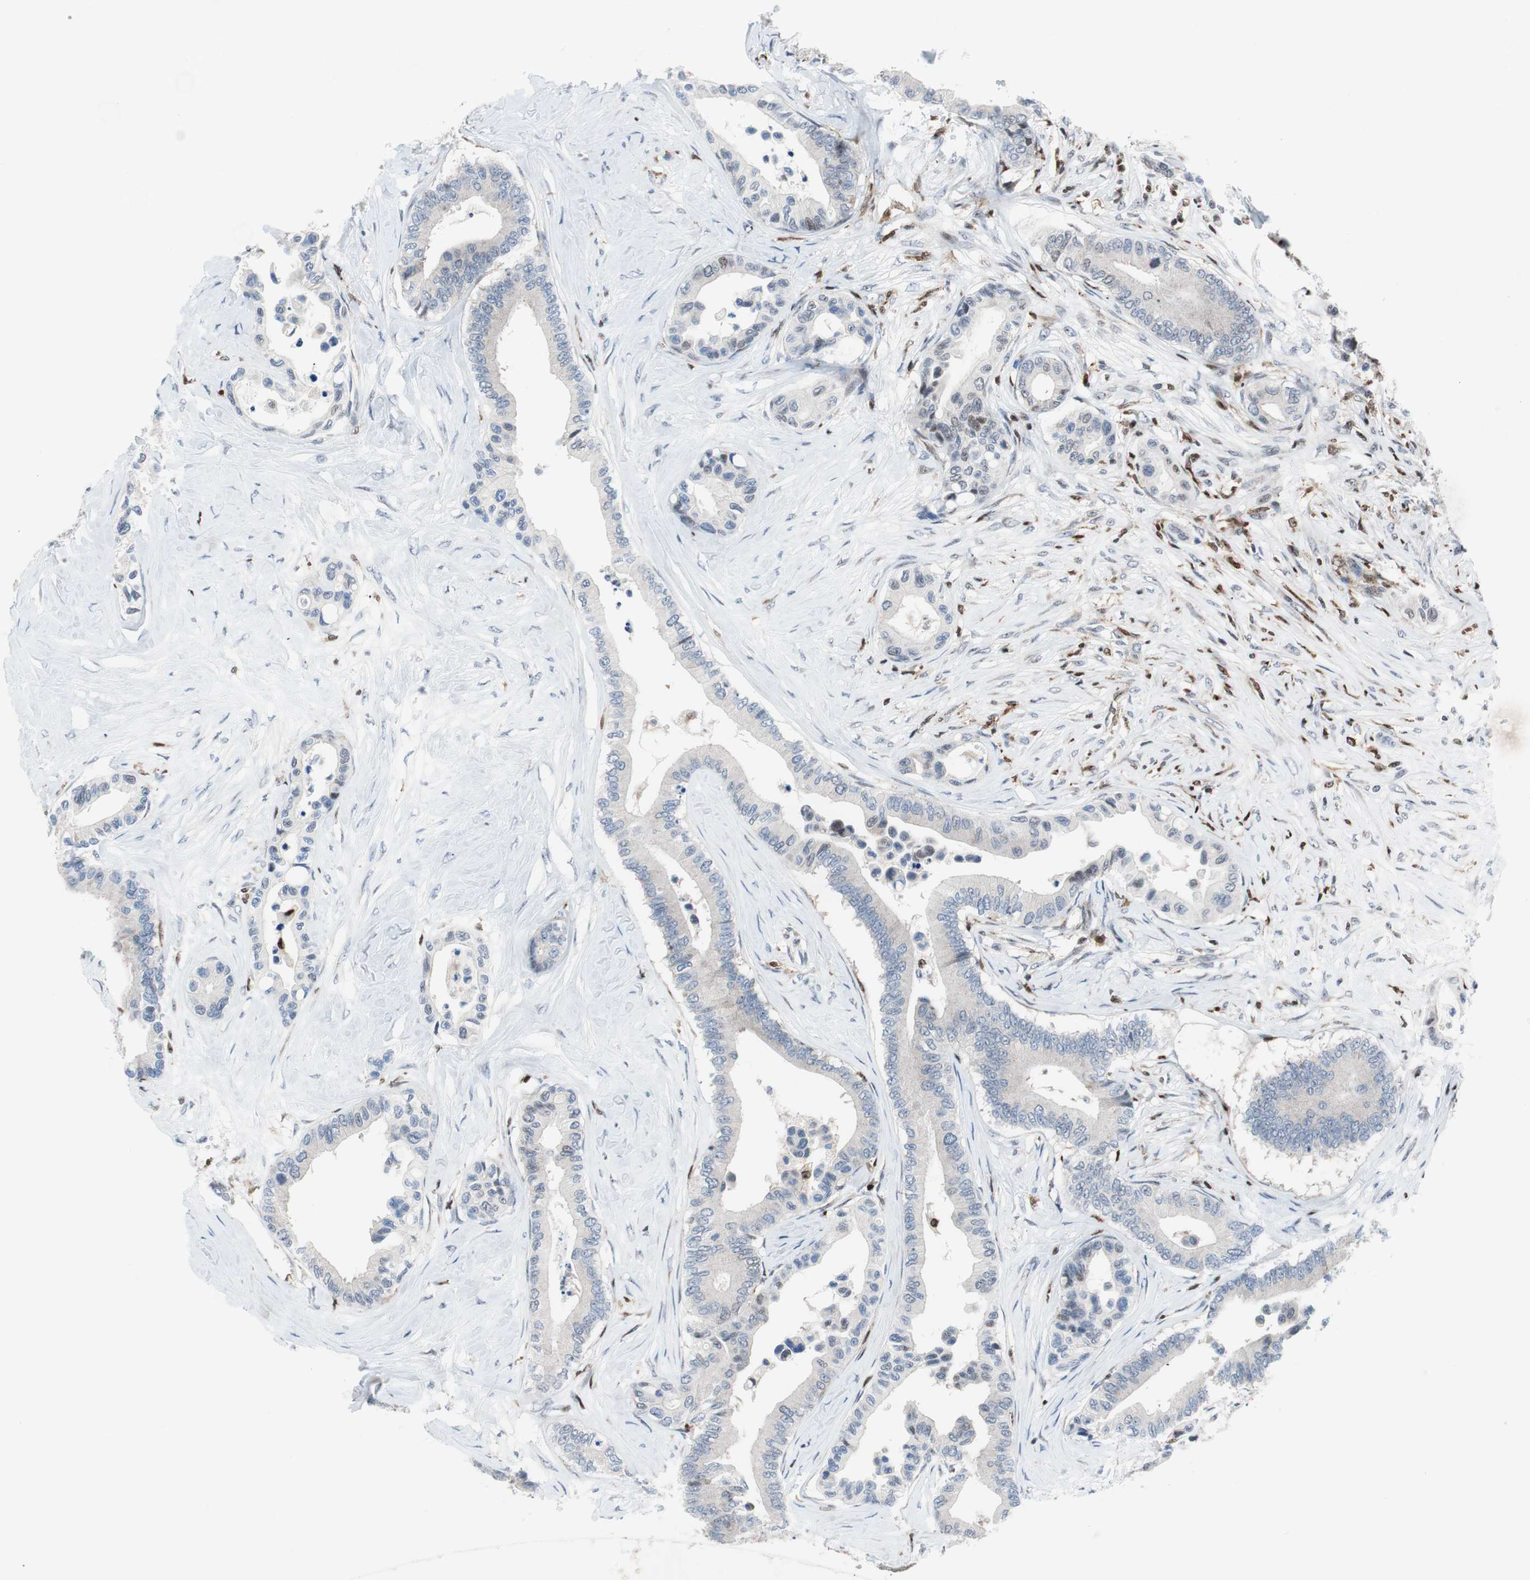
{"staining": {"intensity": "negative", "quantity": "none", "location": "none"}, "tissue": "colorectal cancer", "cell_type": "Tumor cells", "image_type": "cancer", "snomed": [{"axis": "morphology", "description": "Normal tissue, NOS"}, {"axis": "morphology", "description": "Adenocarcinoma, NOS"}, {"axis": "topography", "description": "Colon"}], "caption": "Tumor cells are negative for brown protein staining in colorectal cancer.", "gene": "RGS10", "patient": {"sex": "male", "age": 82}}